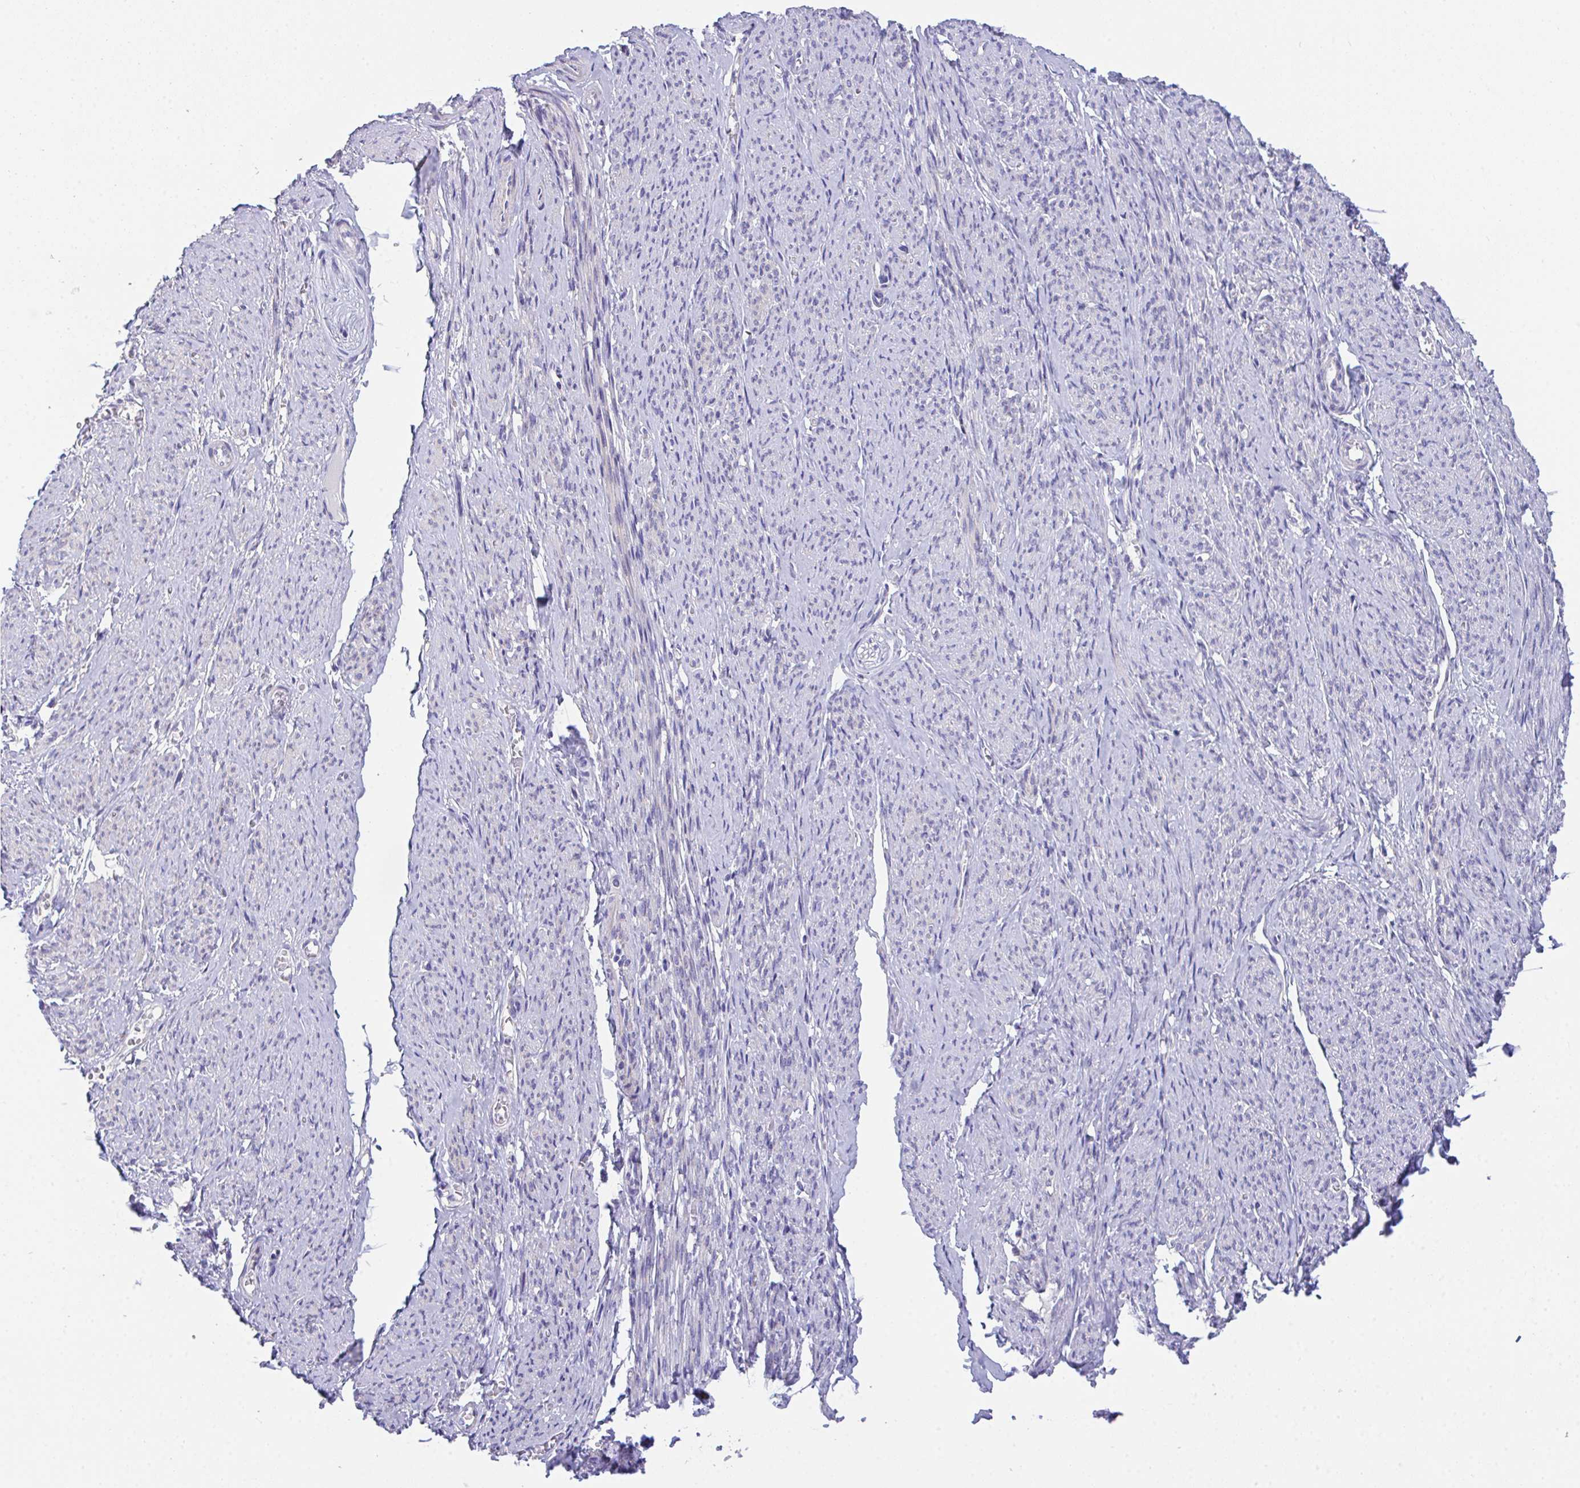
{"staining": {"intensity": "negative", "quantity": "none", "location": "none"}, "tissue": "smooth muscle", "cell_type": "Smooth muscle cells", "image_type": "normal", "snomed": [{"axis": "morphology", "description": "Normal tissue, NOS"}, {"axis": "topography", "description": "Smooth muscle"}], "caption": "Immunohistochemistry image of benign smooth muscle: smooth muscle stained with DAB (3,3'-diaminobenzidine) exhibits no significant protein positivity in smooth muscle cells. Brightfield microscopy of IHC stained with DAB (brown) and hematoxylin (blue), captured at high magnification.", "gene": "MIA3", "patient": {"sex": "female", "age": 65}}